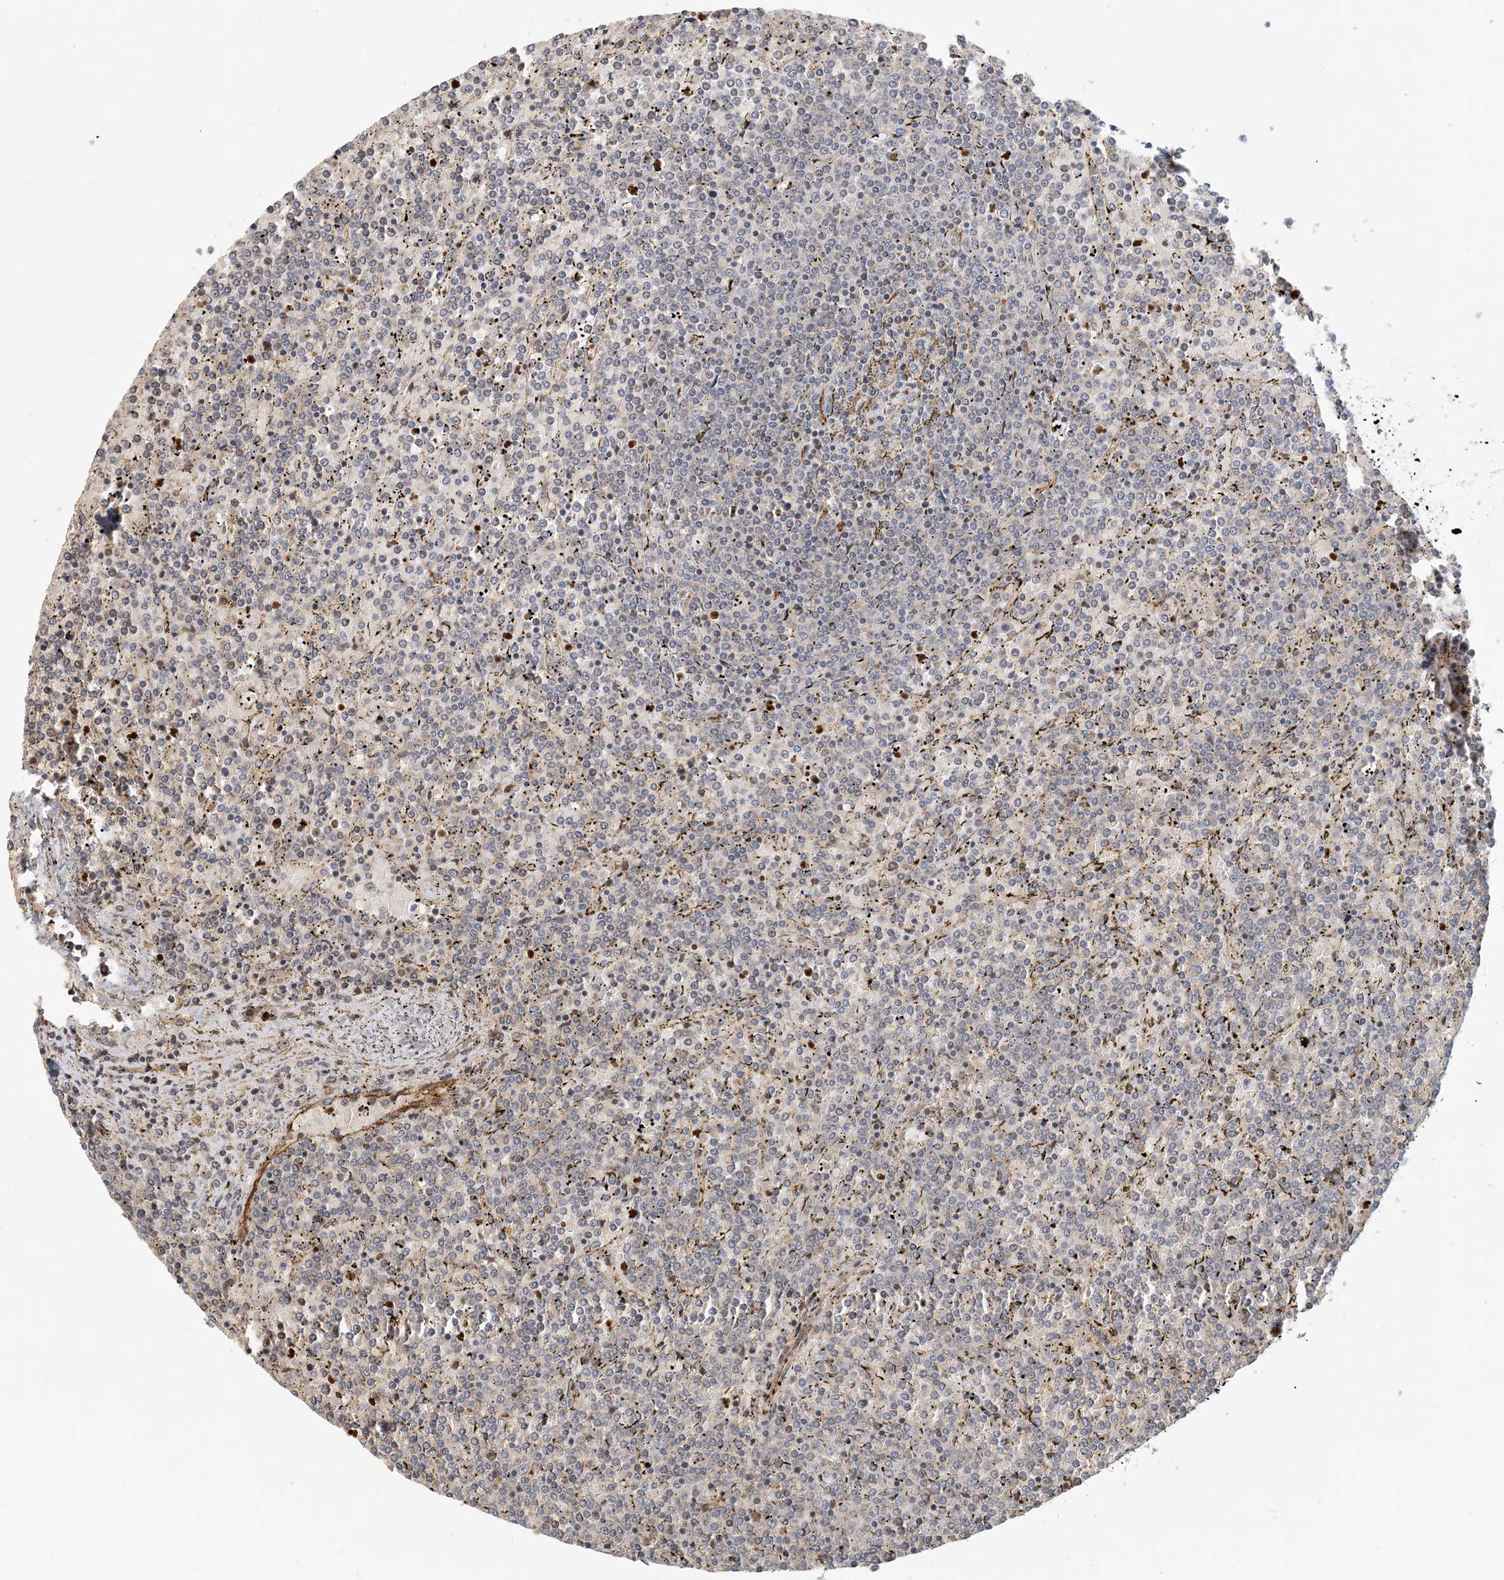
{"staining": {"intensity": "negative", "quantity": "none", "location": "none"}, "tissue": "lymphoma", "cell_type": "Tumor cells", "image_type": "cancer", "snomed": [{"axis": "morphology", "description": "Malignant lymphoma, non-Hodgkin's type, Low grade"}, {"axis": "topography", "description": "Spleen"}], "caption": "This is an immunohistochemistry image of human lymphoma. There is no expression in tumor cells.", "gene": "MAPKBP1", "patient": {"sex": "female", "age": 19}}